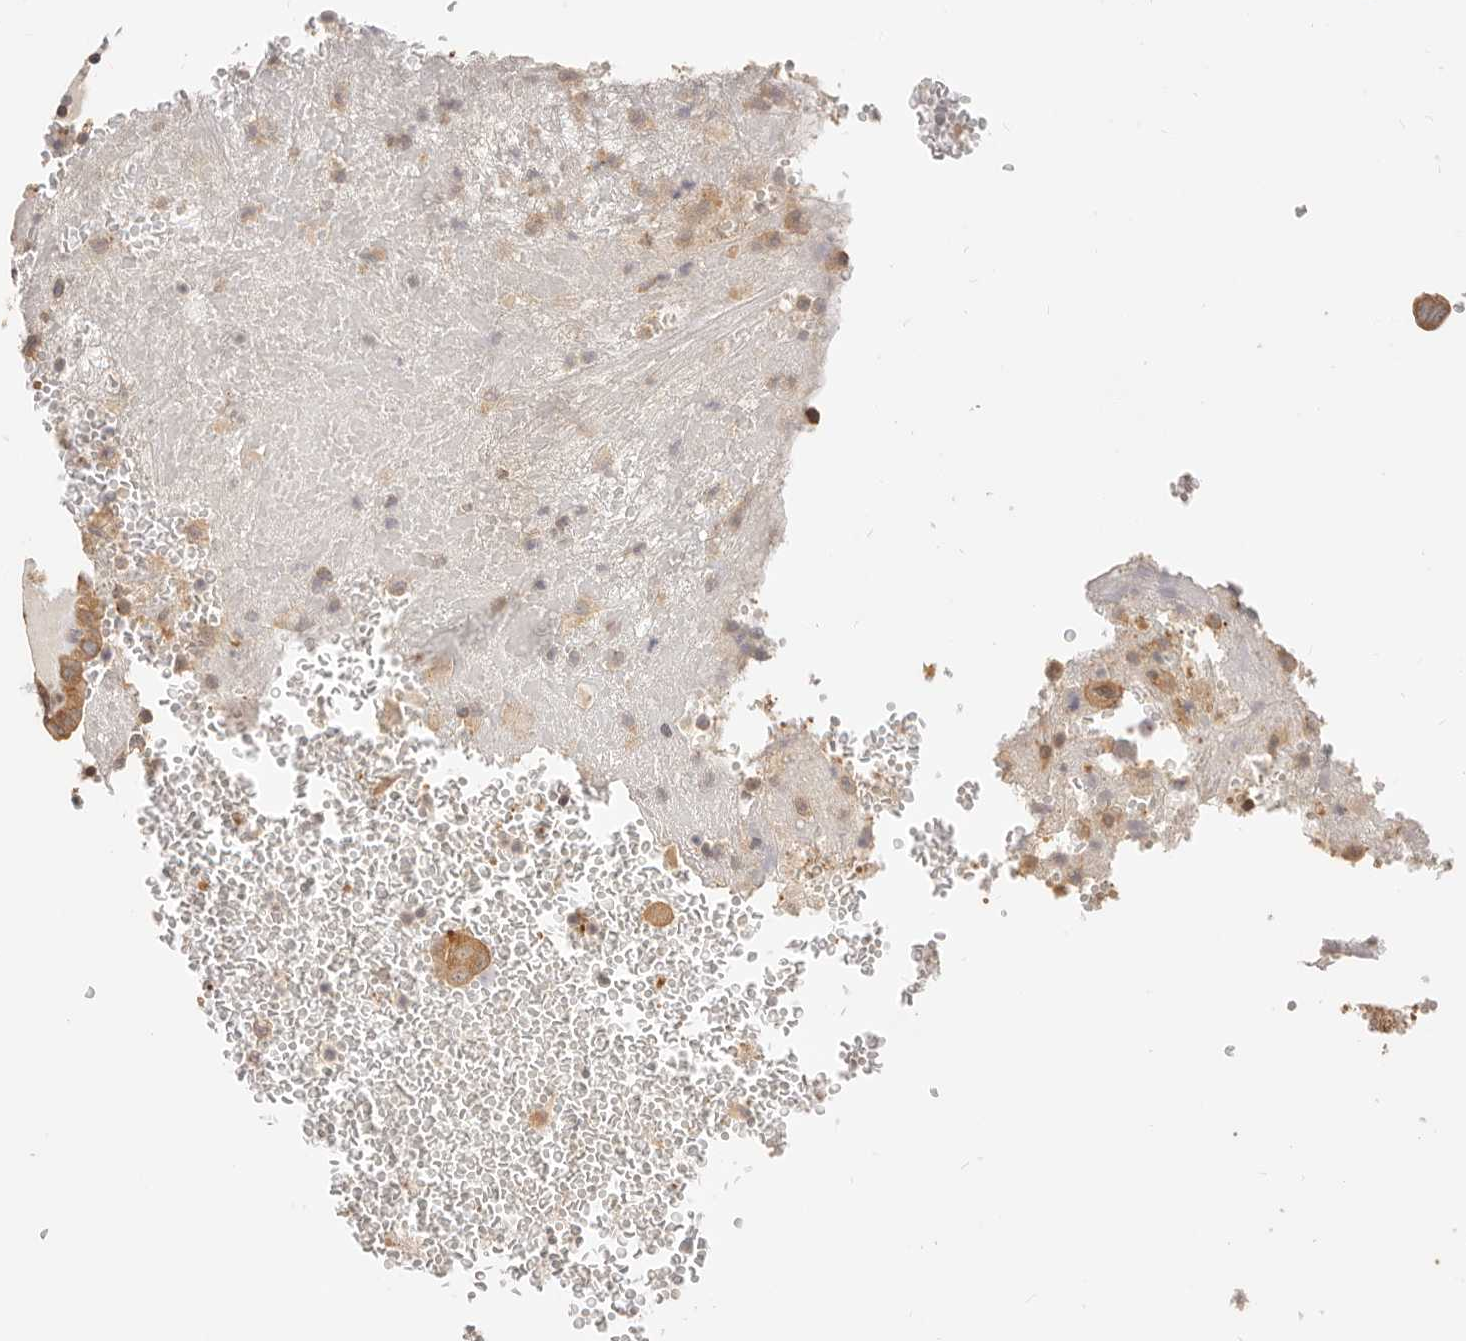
{"staining": {"intensity": "moderate", "quantity": "25%-75%", "location": "cytoplasmic/membranous,nuclear"}, "tissue": "thyroid cancer", "cell_type": "Tumor cells", "image_type": "cancer", "snomed": [{"axis": "morphology", "description": "Papillary adenocarcinoma, NOS"}, {"axis": "topography", "description": "Thyroid gland"}], "caption": "Moderate cytoplasmic/membranous and nuclear protein staining is identified in approximately 25%-75% of tumor cells in thyroid cancer.", "gene": "DTNBP1", "patient": {"sex": "male", "age": 77}}